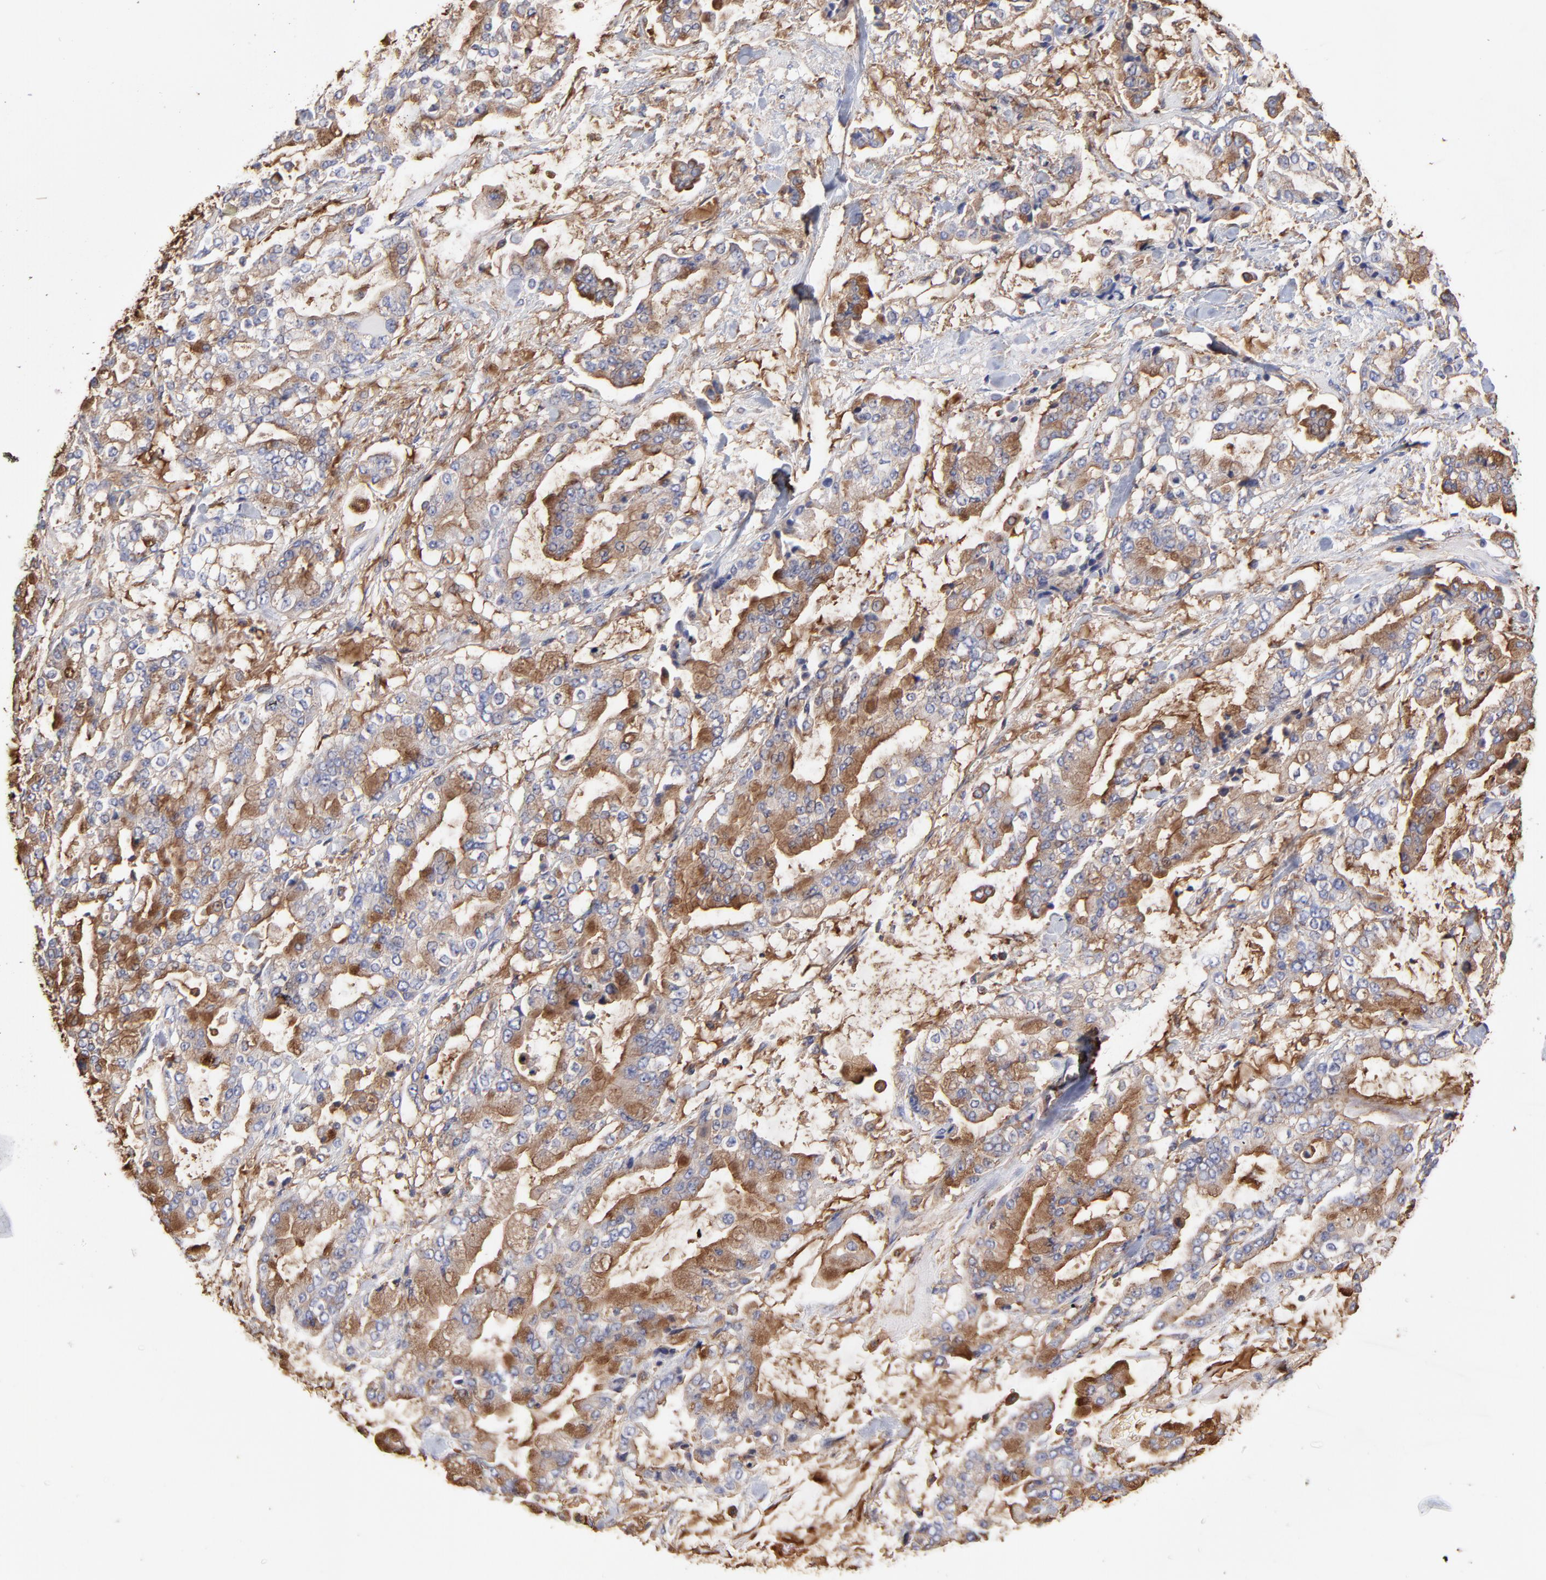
{"staining": {"intensity": "moderate", "quantity": ">75%", "location": "cytoplasmic/membranous"}, "tissue": "stomach cancer", "cell_type": "Tumor cells", "image_type": "cancer", "snomed": [{"axis": "morphology", "description": "Normal tissue, NOS"}, {"axis": "morphology", "description": "Adenocarcinoma, NOS"}, {"axis": "topography", "description": "Stomach, upper"}, {"axis": "topography", "description": "Stomach"}], "caption": "Protein staining of adenocarcinoma (stomach) tissue displays moderate cytoplasmic/membranous staining in approximately >75% of tumor cells.", "gene": "CD2AP", "patient": {"sex": "male", "age": 76}}